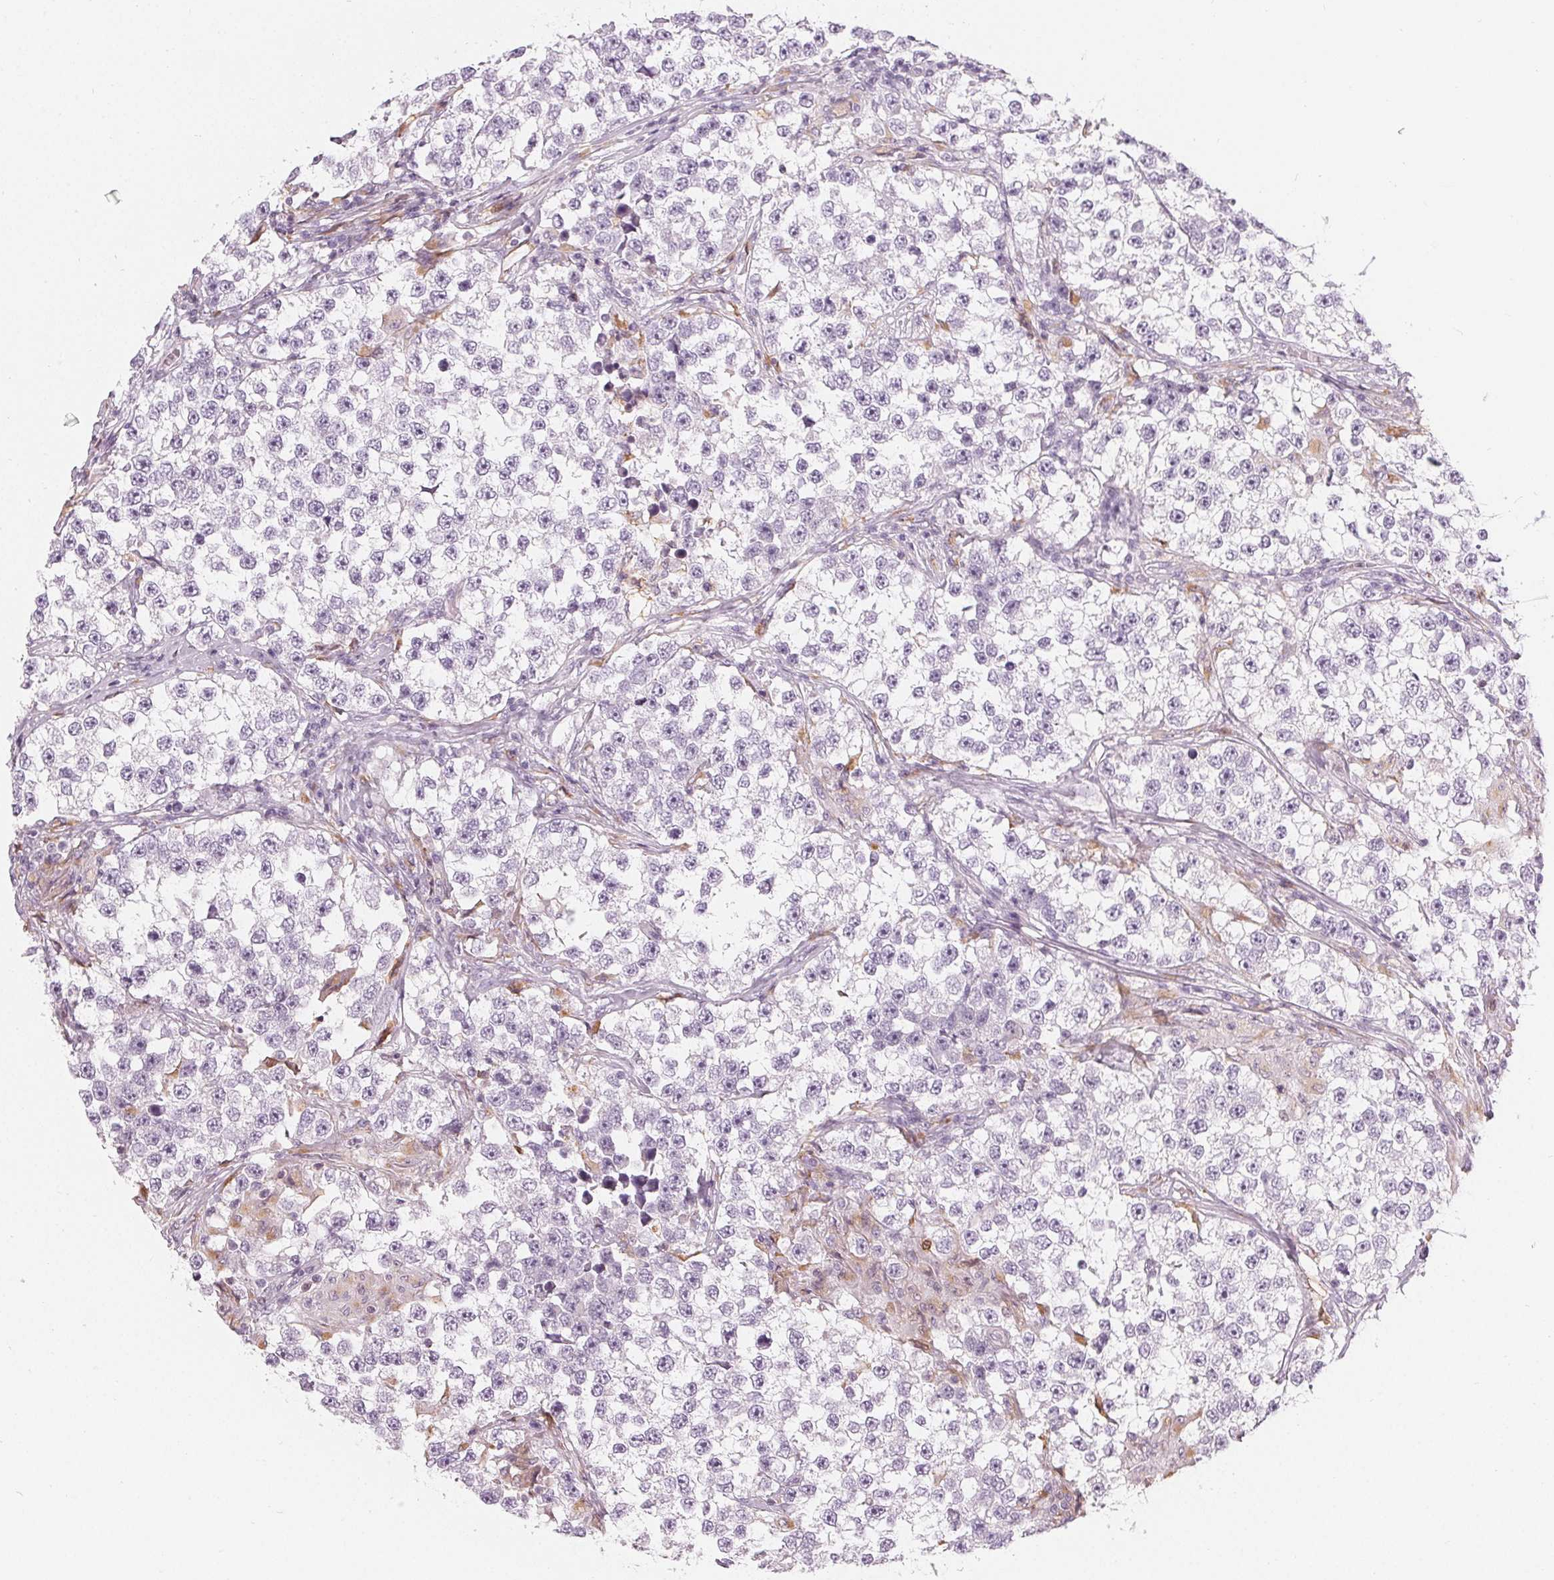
{"staining": {"intensity": "weak", "quantity": "<25%", "location": "cytoplasmic/membranous"}, "tissue": "testis cancer", "cell_type": "Tumor cells", "image_type": "cancer", "snomed": [{"axis": "morphology", "description": "Seminoma, NOS"}, {"axis": "topography", "description": "Testis"}], "caption": "A photomicrograph of human testis cancer is negative for staining in tumor cells.", "gene": "HOPX", "patient": {"sex": "male", "age": 46}}